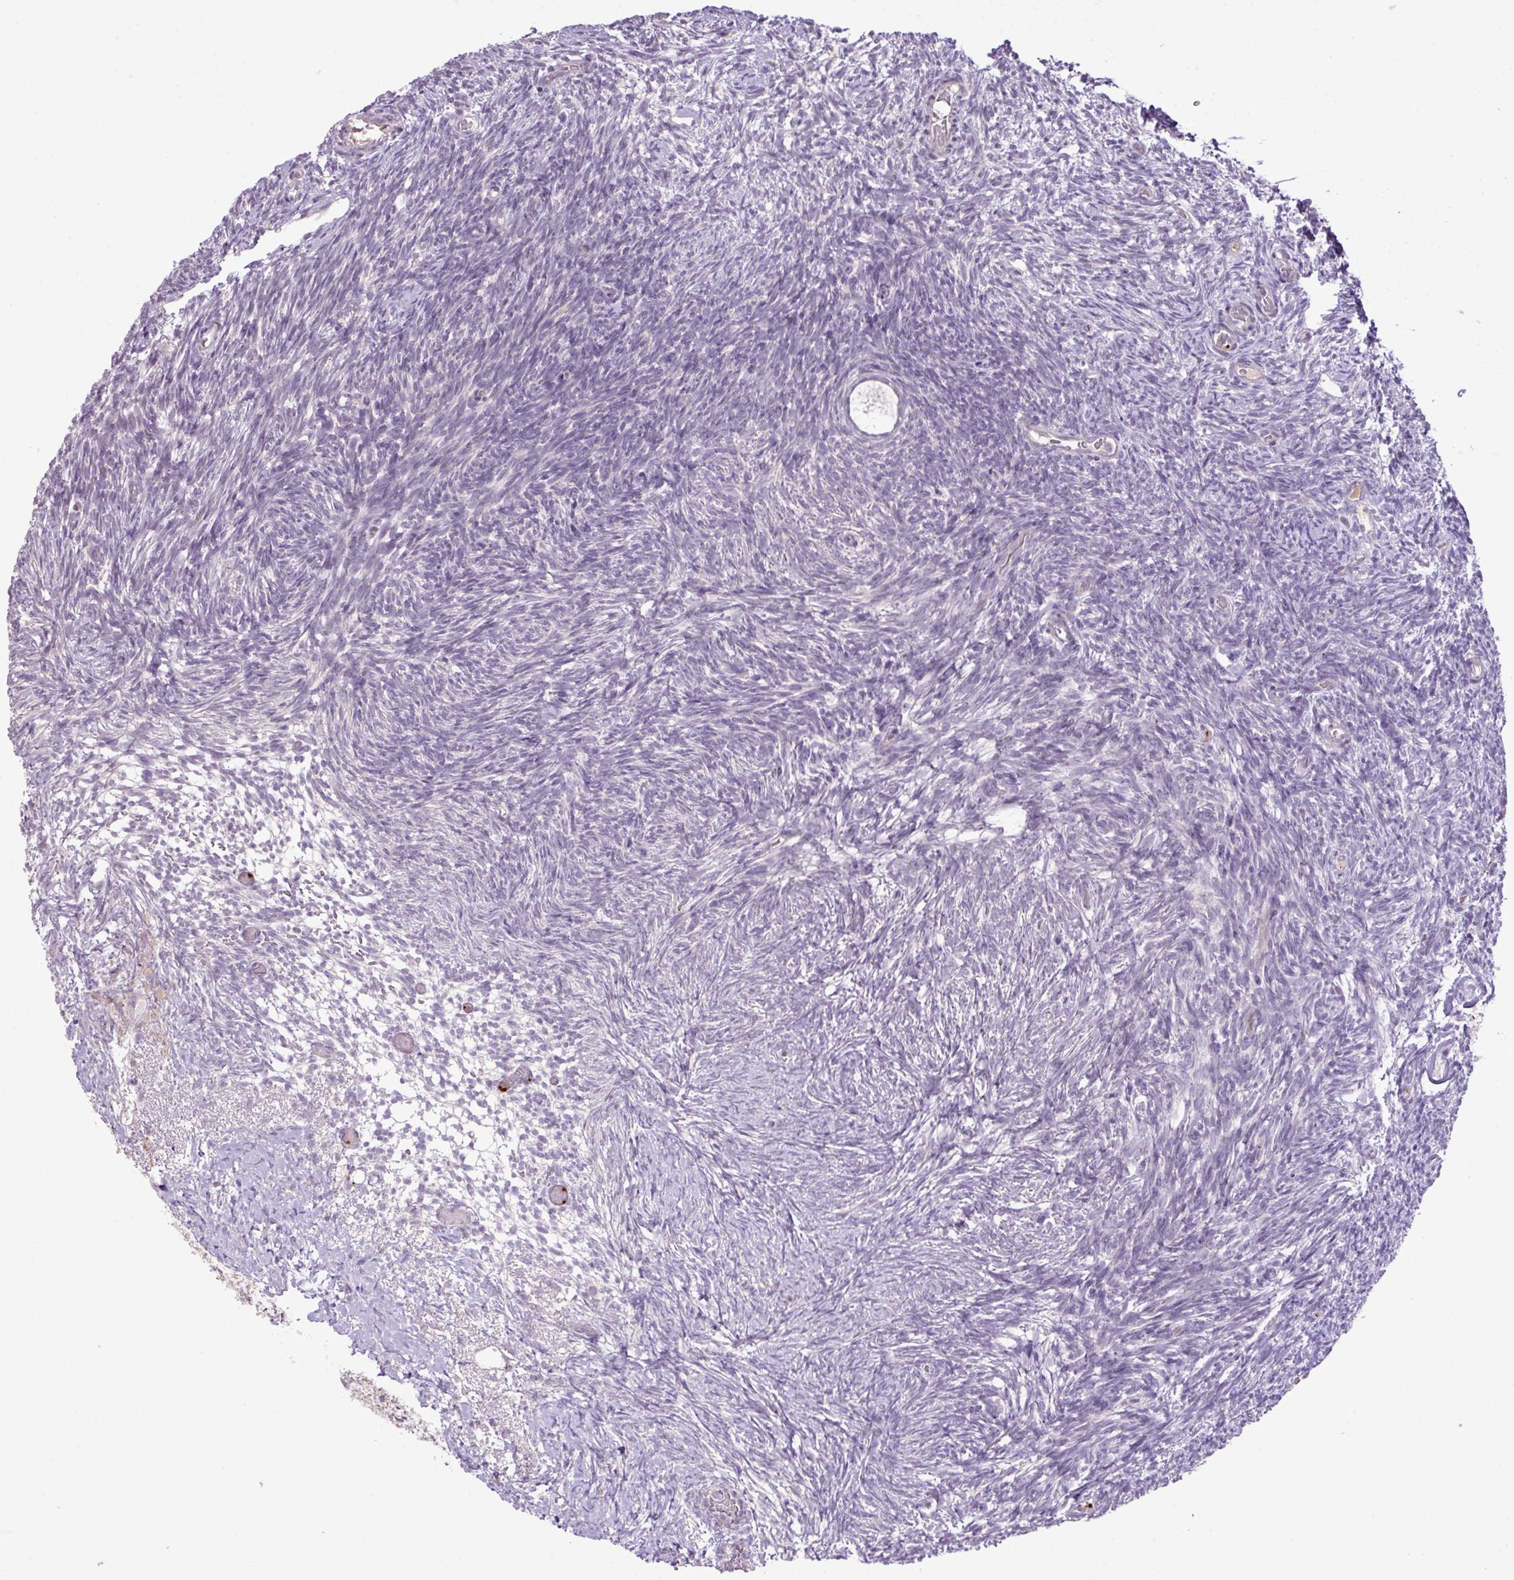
{"staining": {"intensity": "negative", "quantity": "none", "location": "none"}, "tissue": "ovary", "cell_type": "Follicle cells", "image_type": "normal", "snomed": [{"axis": "morphology", "description": "Normal tissue, NOS"}, {"axis": "topography", "description": "Ovary"}], "caption": "A histopathology image of ovary stained for a protein reveals no brown staining in follicle cells.", "gene": "DNAJB13", "patient": {"sex": "female", "age": 39}}